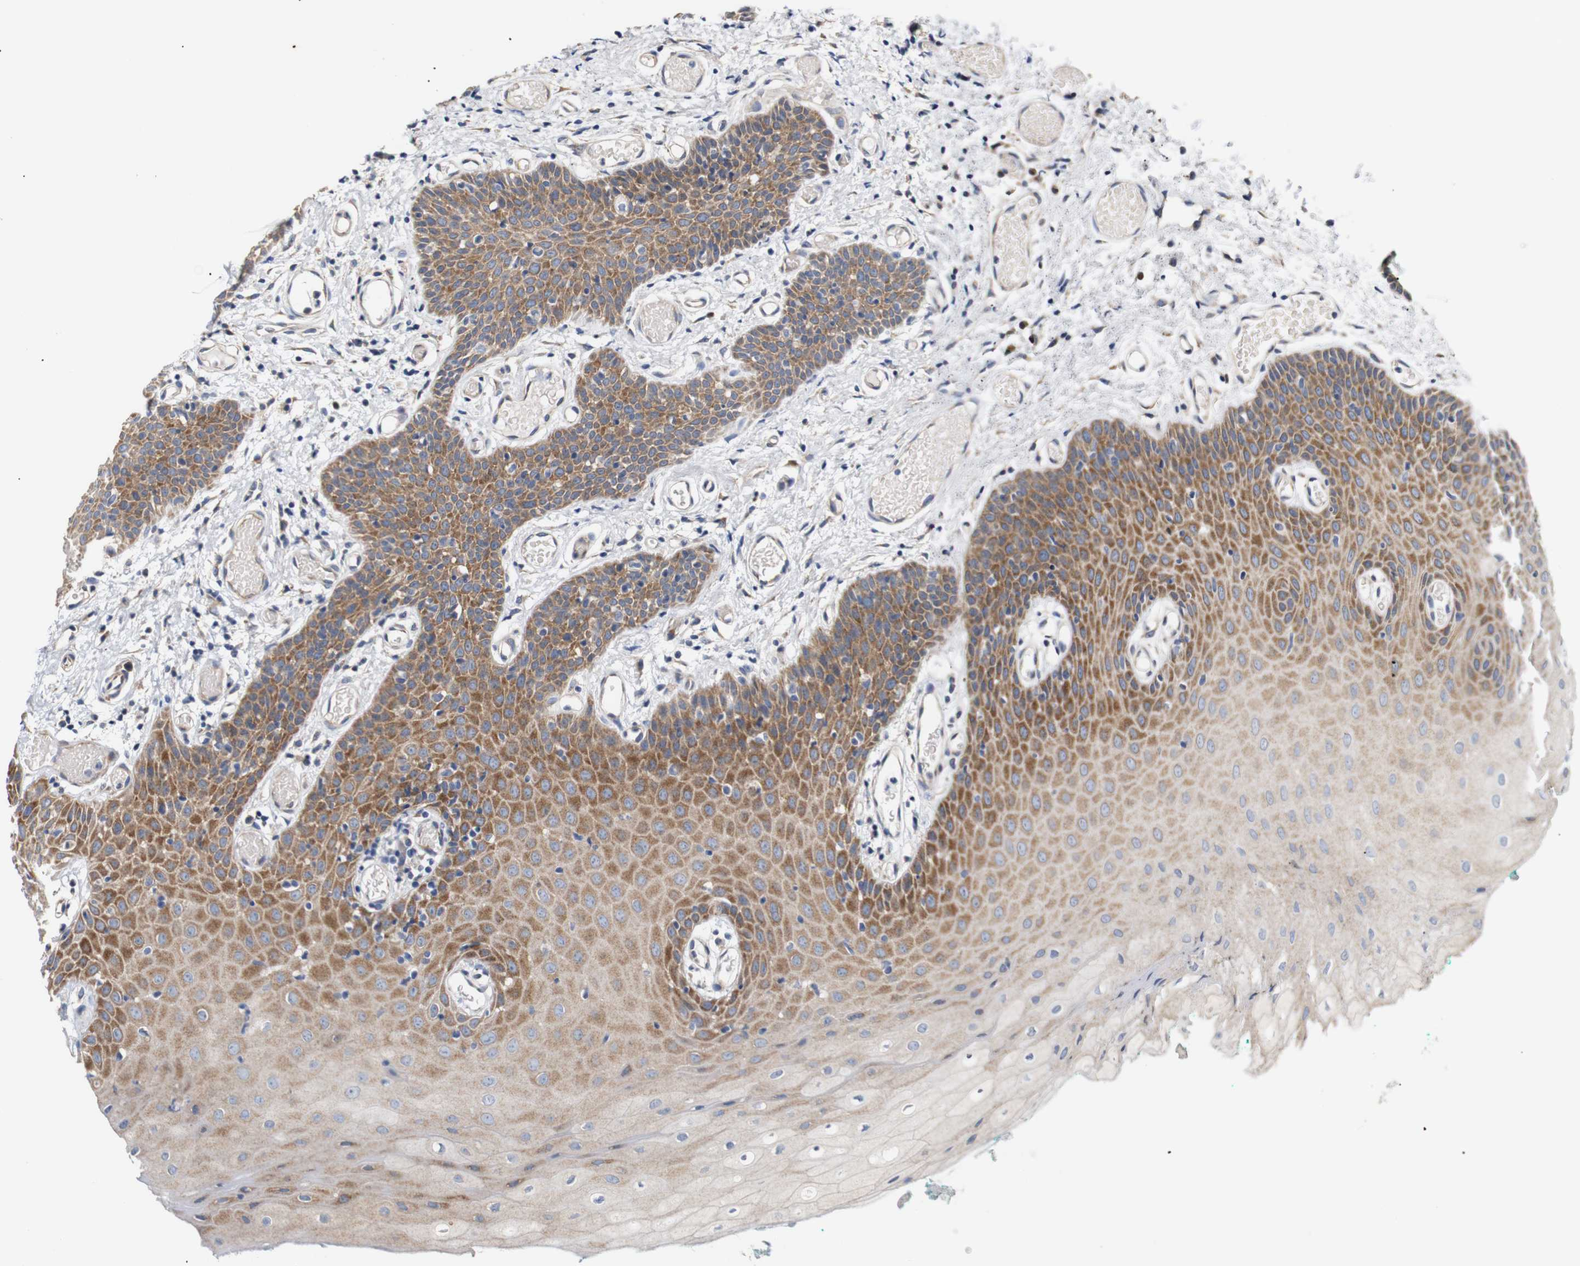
{"staining": {"intensity": "strong", "quantity": "25%-75%", "location": "cytoplasmic/membranous"}, "tissue": "oral mucosa", "cell_type": "Squamous epithelial cells", "image_type": "normal", "snomed": [{"axis": "morphology", "description": "Normal tissue, NOS"}, {"axis": "morphology", "description": "Squamous cell carcinoma, NOS"}, {"axis": "topography", "description": "Oral tissue"}, {"axis": "topography", "description": "Salivary gland"}, {"axis": "topography", "description": "Head-Neck"}], "caption": "The immunohistochemical stain highlights strong cytoplasmic/membranous positivity in squamous epithelial cells of normal oral mucosa.", "gene": "TRIM5", "patient": {"sex": "female", "age": 62}}